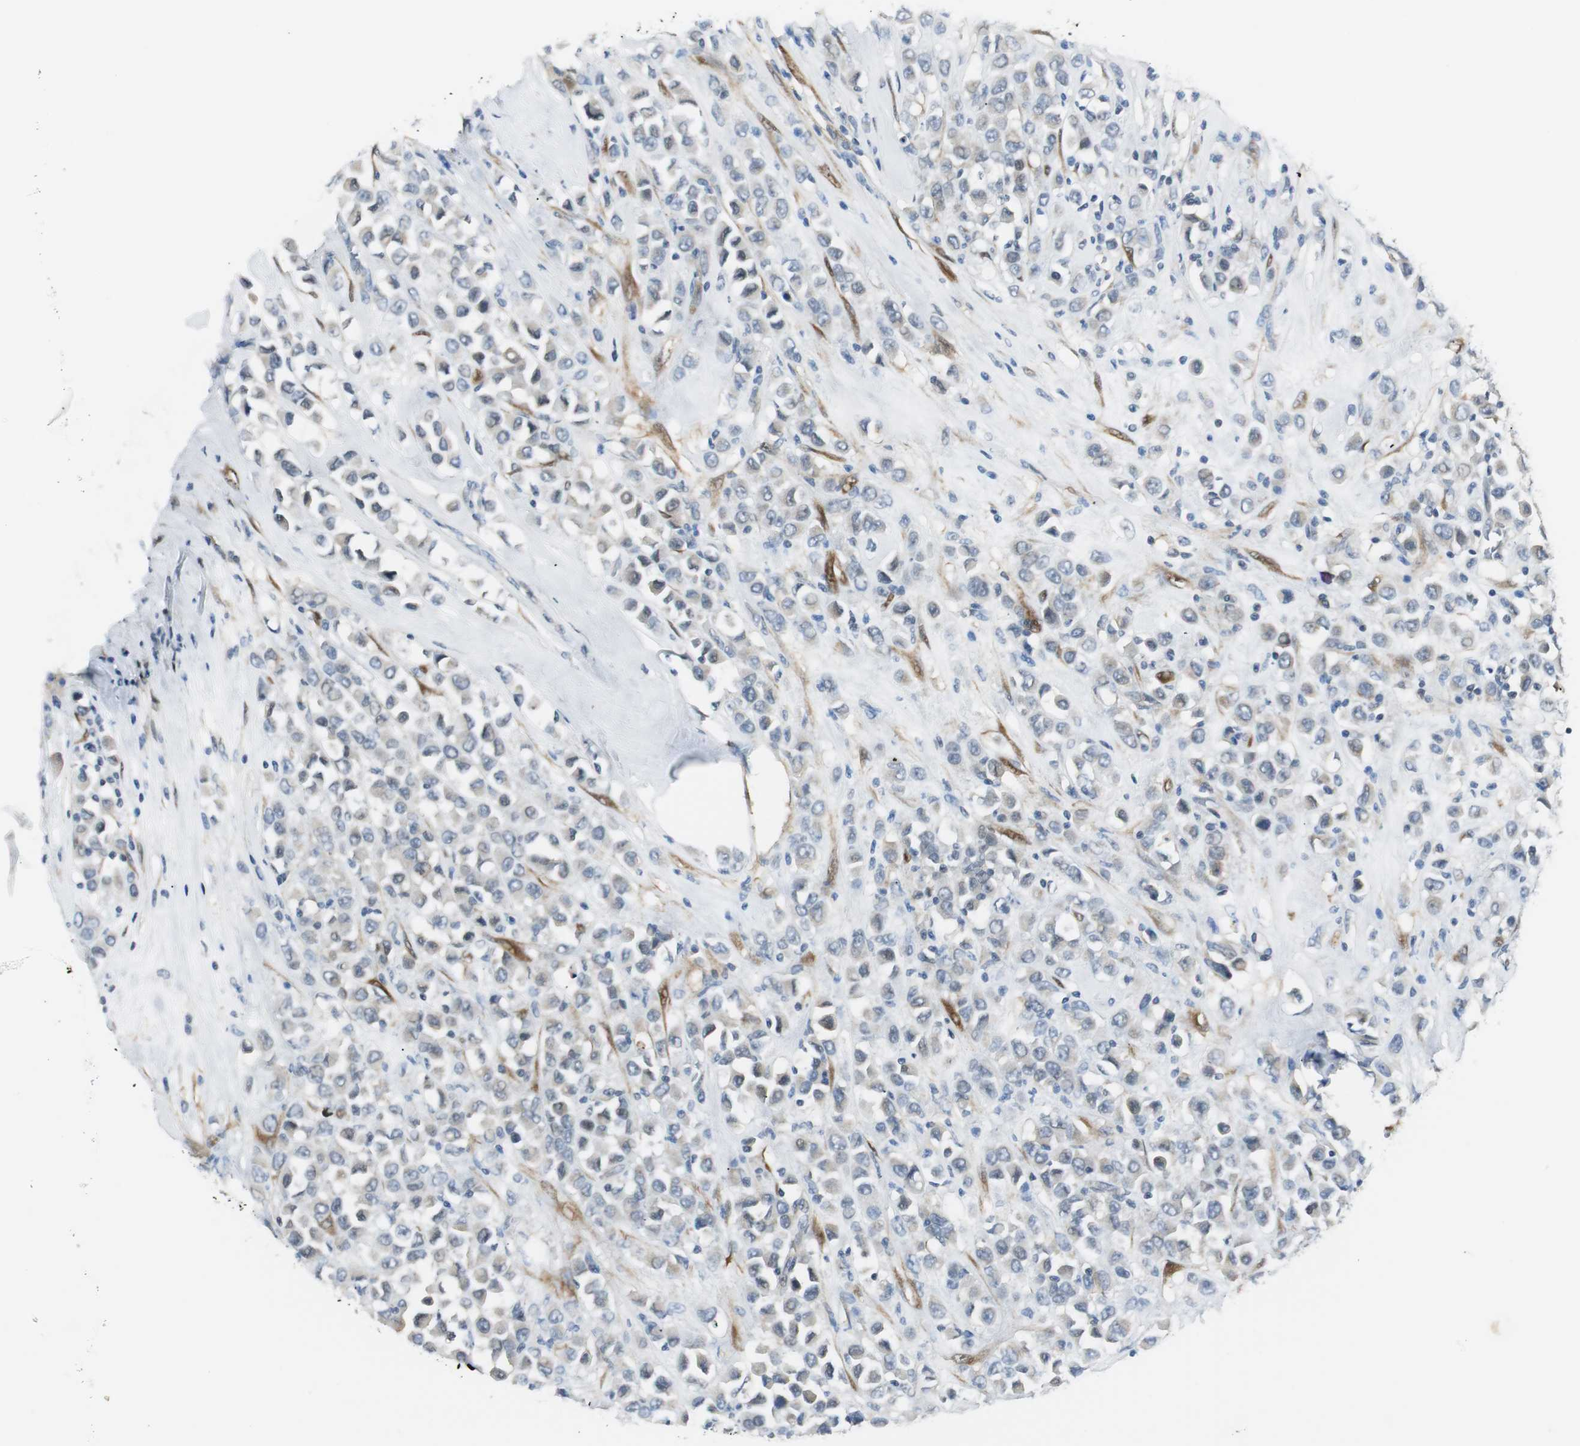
{"staining": {"intensity": "weak", "quantity": "25%-75%", "location": "cytoplasmic/membranous"}, "tissue": "breast cancer", "cell_type": "Tumor cells", "image_type": "cancer", "snomed": [{"axis": "morphology", "description": "Duct carcinoma"}, {"axis": "topography", "description": "Breast"}], "caption": "Breast cancer (intraductal carcinoma) was stained to show a protein in brown. There is low levels of weak cytoplasmic/membranous staining in approximately 25%-75% of tumor cells.", "gene": "FHL2", "patient": {"sex": "female", "age": 61}}